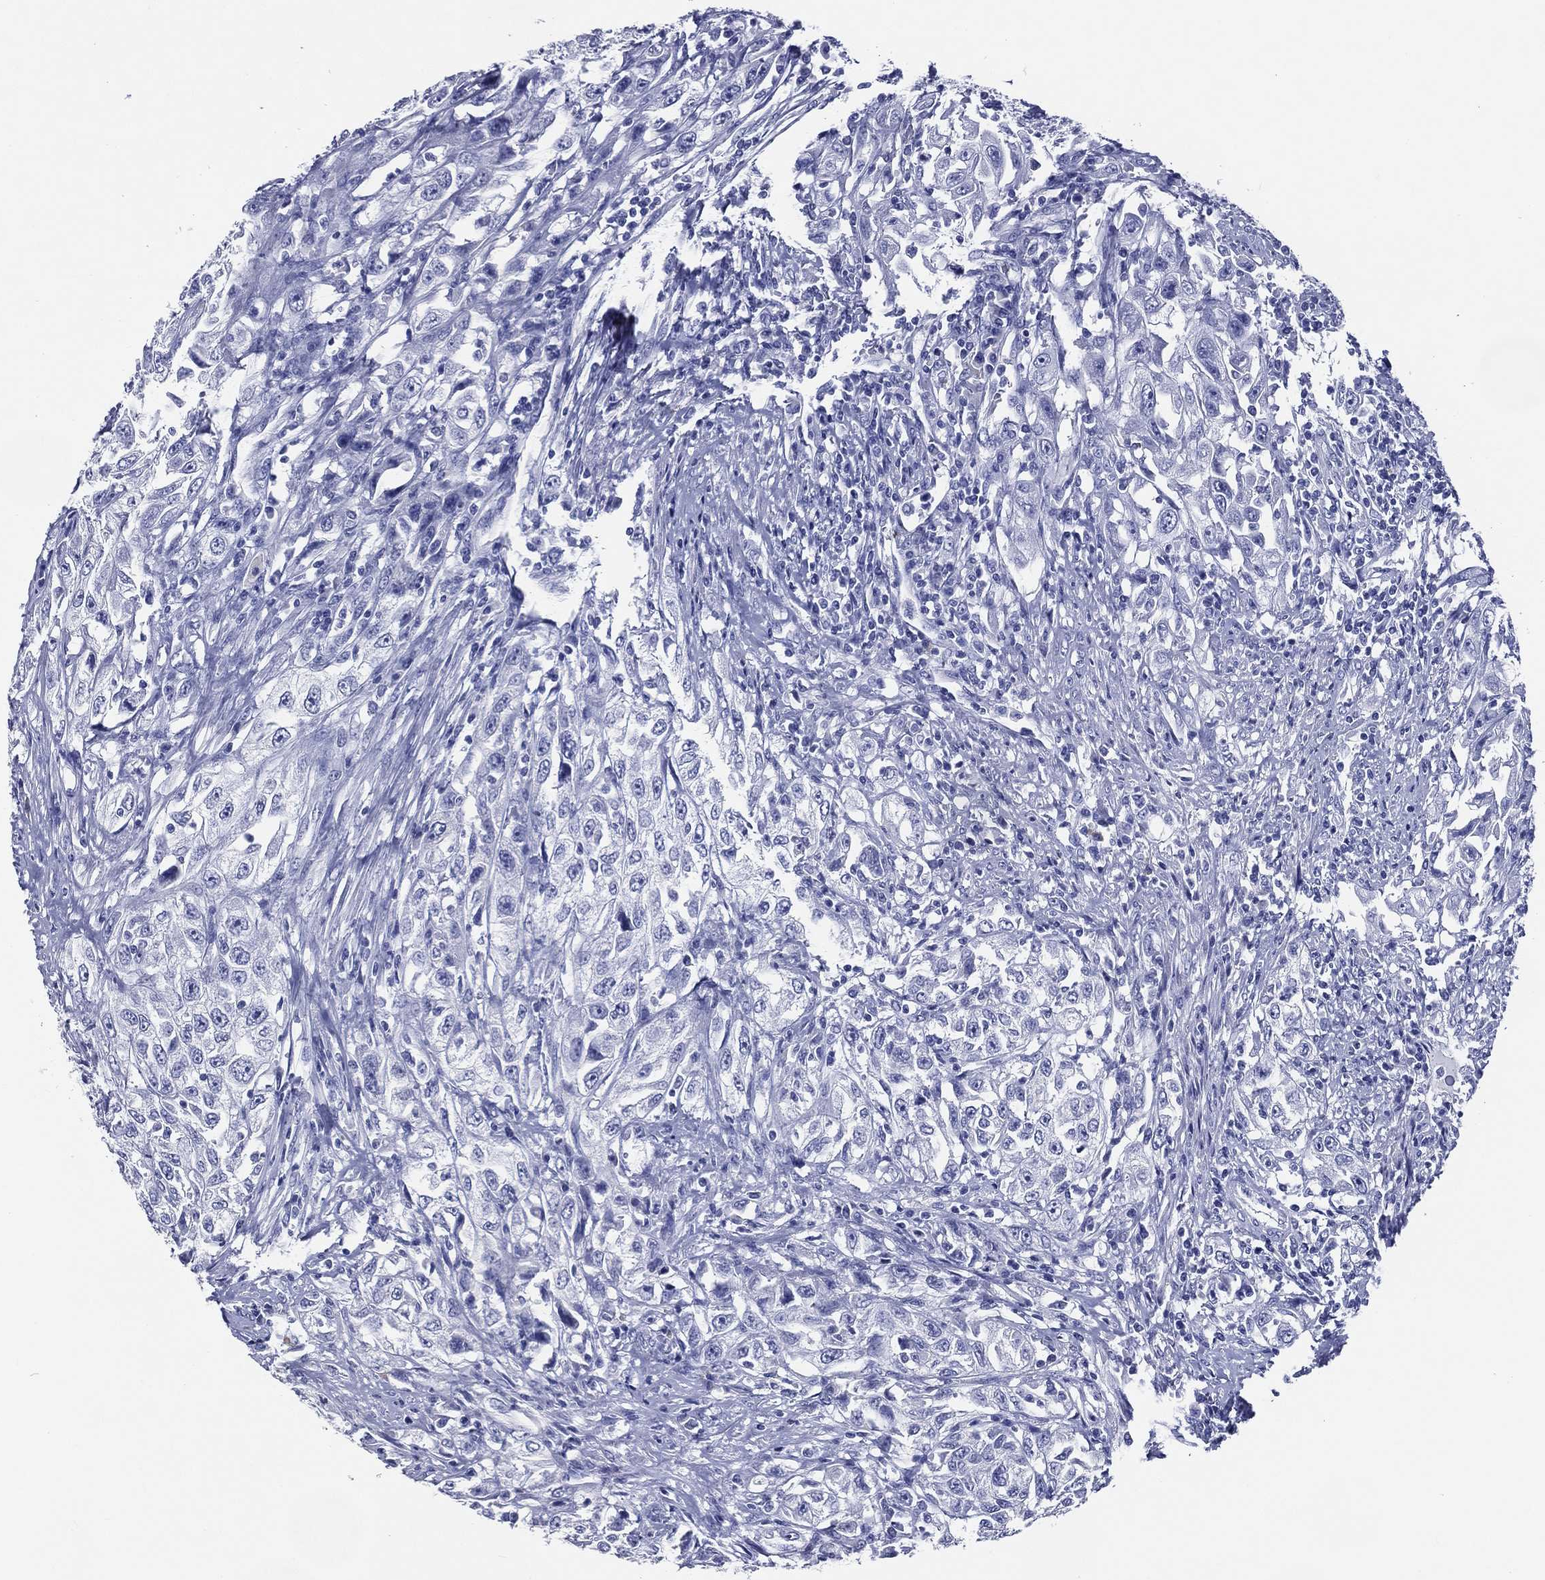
{"staining": {"intensity": "negative", "quantity": "none", "location": "none"}, "tissue": "urothelial cancer", "cell_type": "Tumor cells", "image_type": "cancer", "snomed": [{"axis": "morphology", "description": "Urothelial carcinoma, High grade"}, {"axis": "topography", "description": "Urinary bladder"}], "caption": "This is an IHC micrograph of high-grade urothelial carcinoma. There is no positivity in tumor cells.", "gene": "ACE2", "patient": {"sex": "female", "age": 56}}